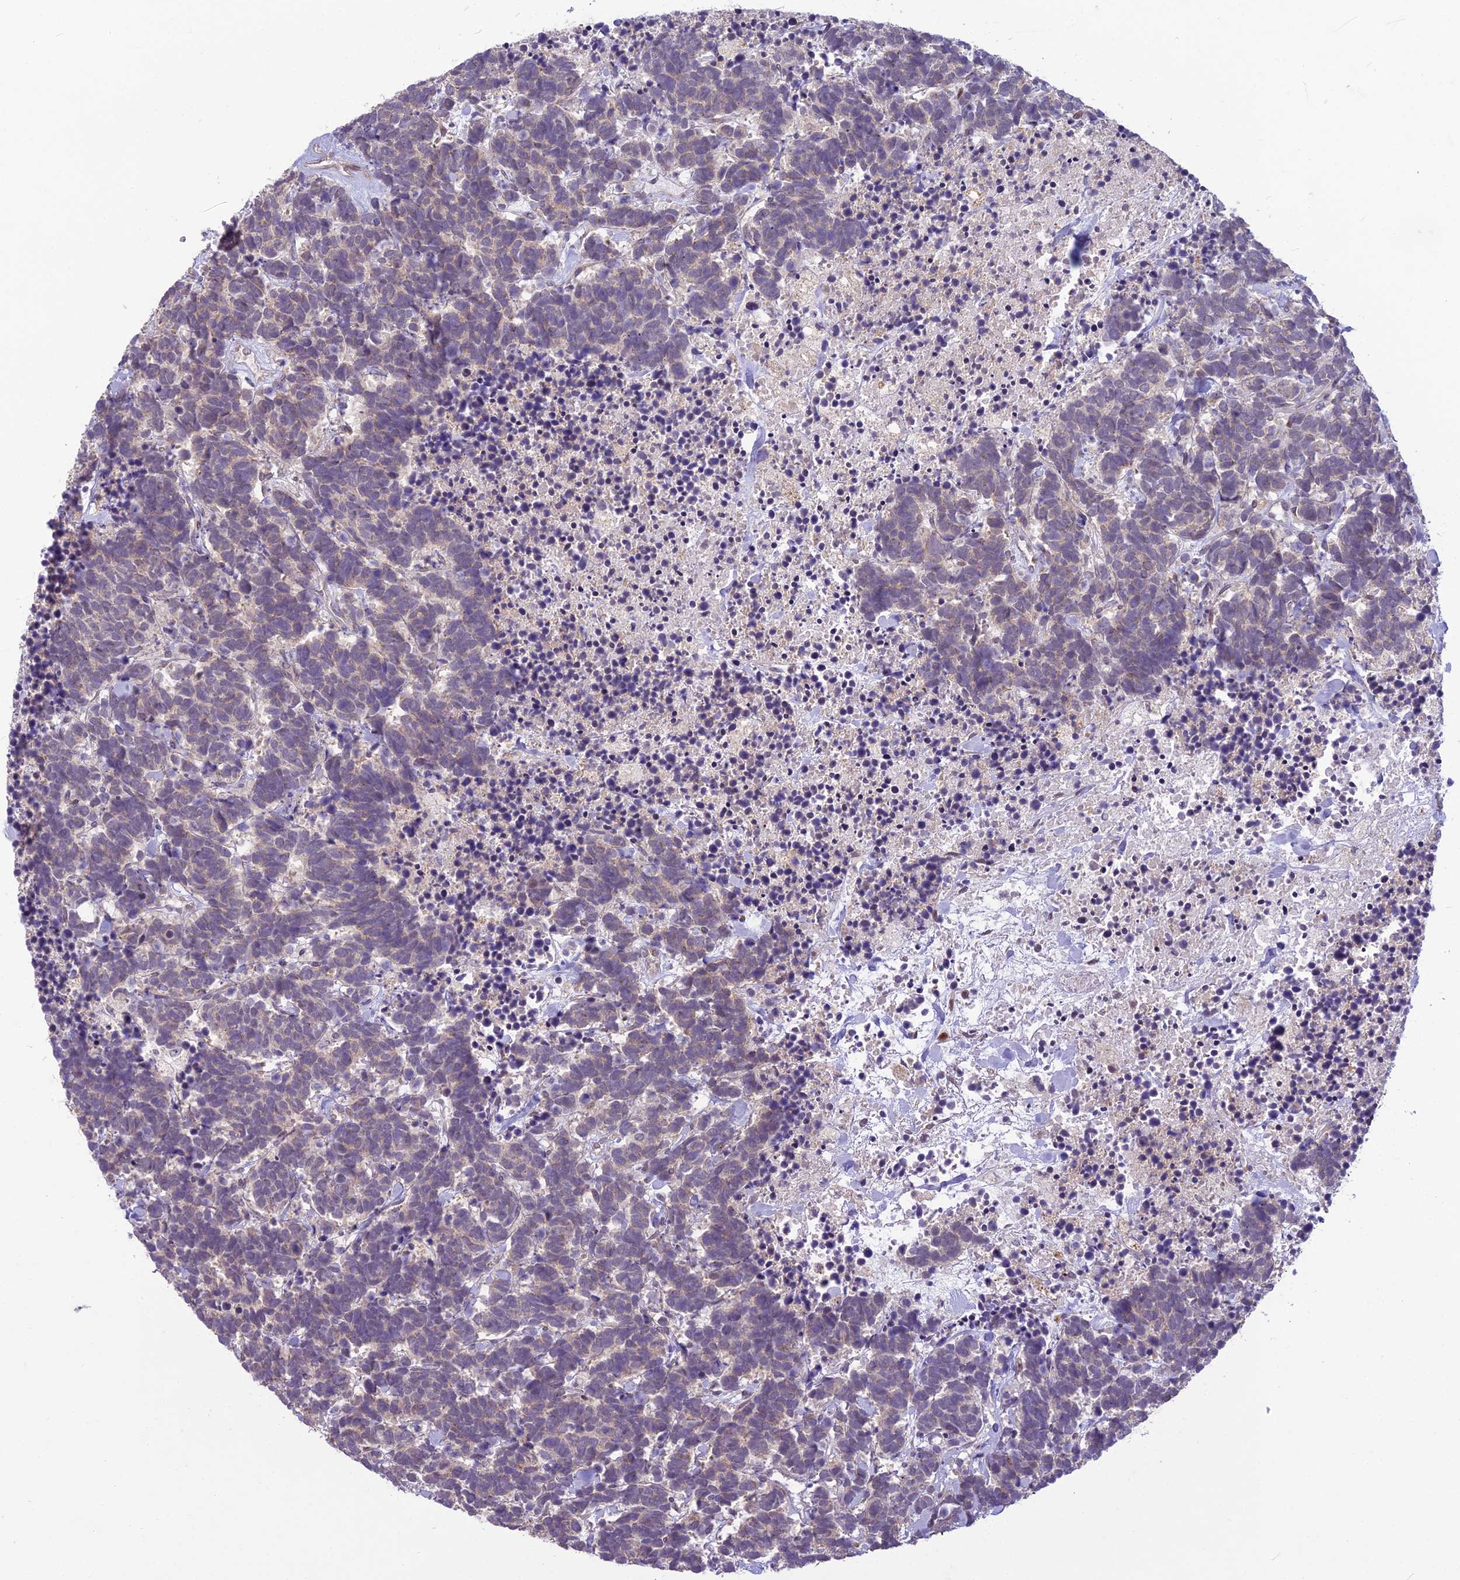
{"staining": {"intensity": "negative", "quantity": "none", "location": "none"}, "tissue": "carcinoid", "cell_type": "Tumor cells", "image_type": "cancer", "snomed": [{"axis": "morphology", "description": "Carcinoma, NOS"}, {"axis": "morphology", "description": "Carcinoid, malignant, NOS"}, {"axis": "topography", "description": "Prostate"}], "caption": "Human carcinoma stained for a protein using immunohistochemistry (IHC) demonstrates no expression in tumor cells.", "gene": "AP1M1", "patient": {"sex": "male", "age": 57}}